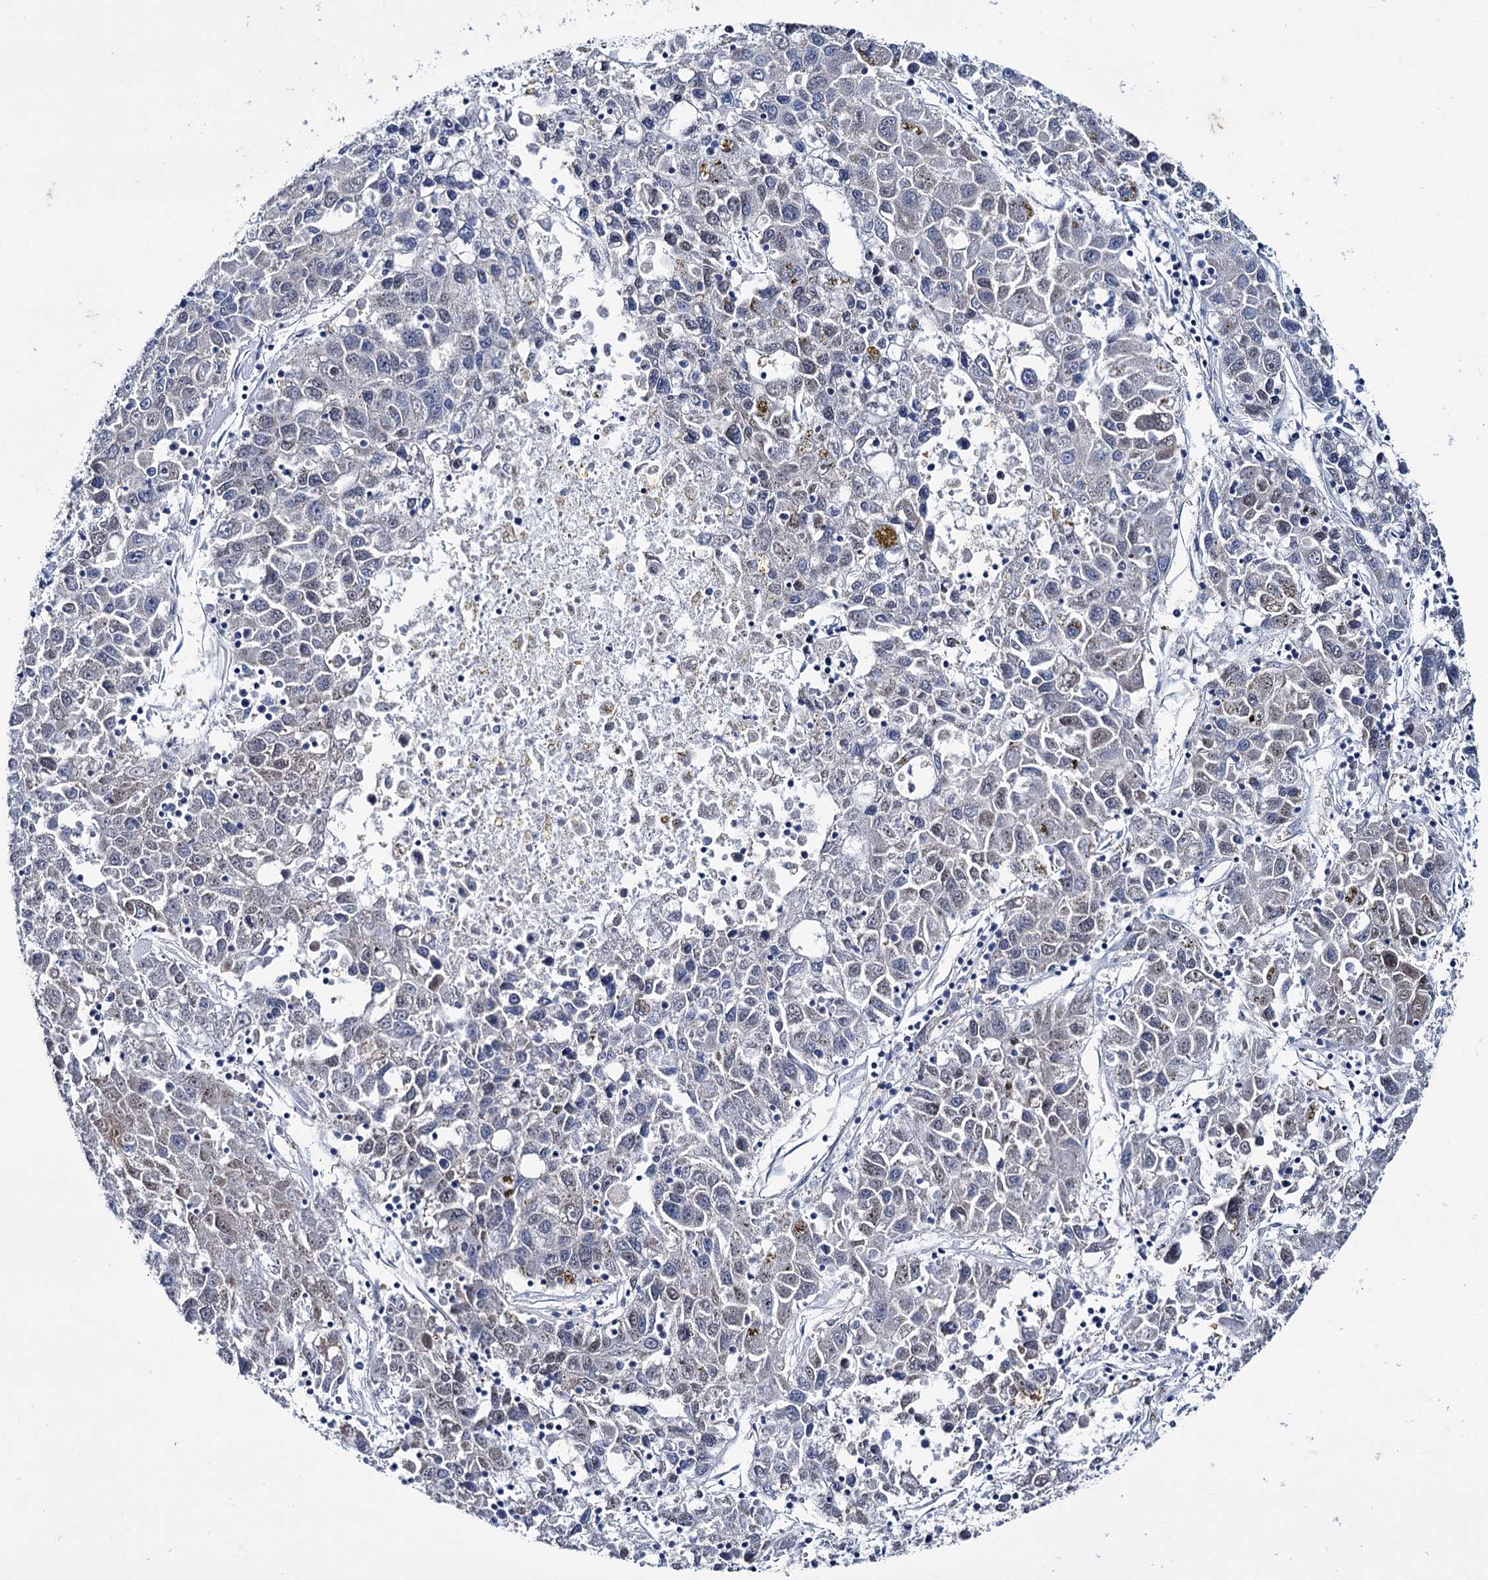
{"staining": {"intensity": "negative", "quantity": "none", "location": "none"}, "tissue": "liver cancer", "cell_type": "Tumor cells", "image_type": "cancer", "snomed": [{"axis": "morphology", "description": "Carcinoma, Hepatocellular, NOS"}, {"axis": "topography", "description": "Liver"}], "caption": "Immunohistochemistry image of neoplastic tissue: liver hepatocellular carcinoma stained with DAB (3,3'-diaminobenzidine) shows no significant protein expression in tumor cells. The staining is performed using DAB (3,3'-diaminobenzidine) brown chromogen with nuclei counter-stained in using hematoxylin.", "gene": "MID1IP1", "patient": {"sex": "male", "age": 49}}